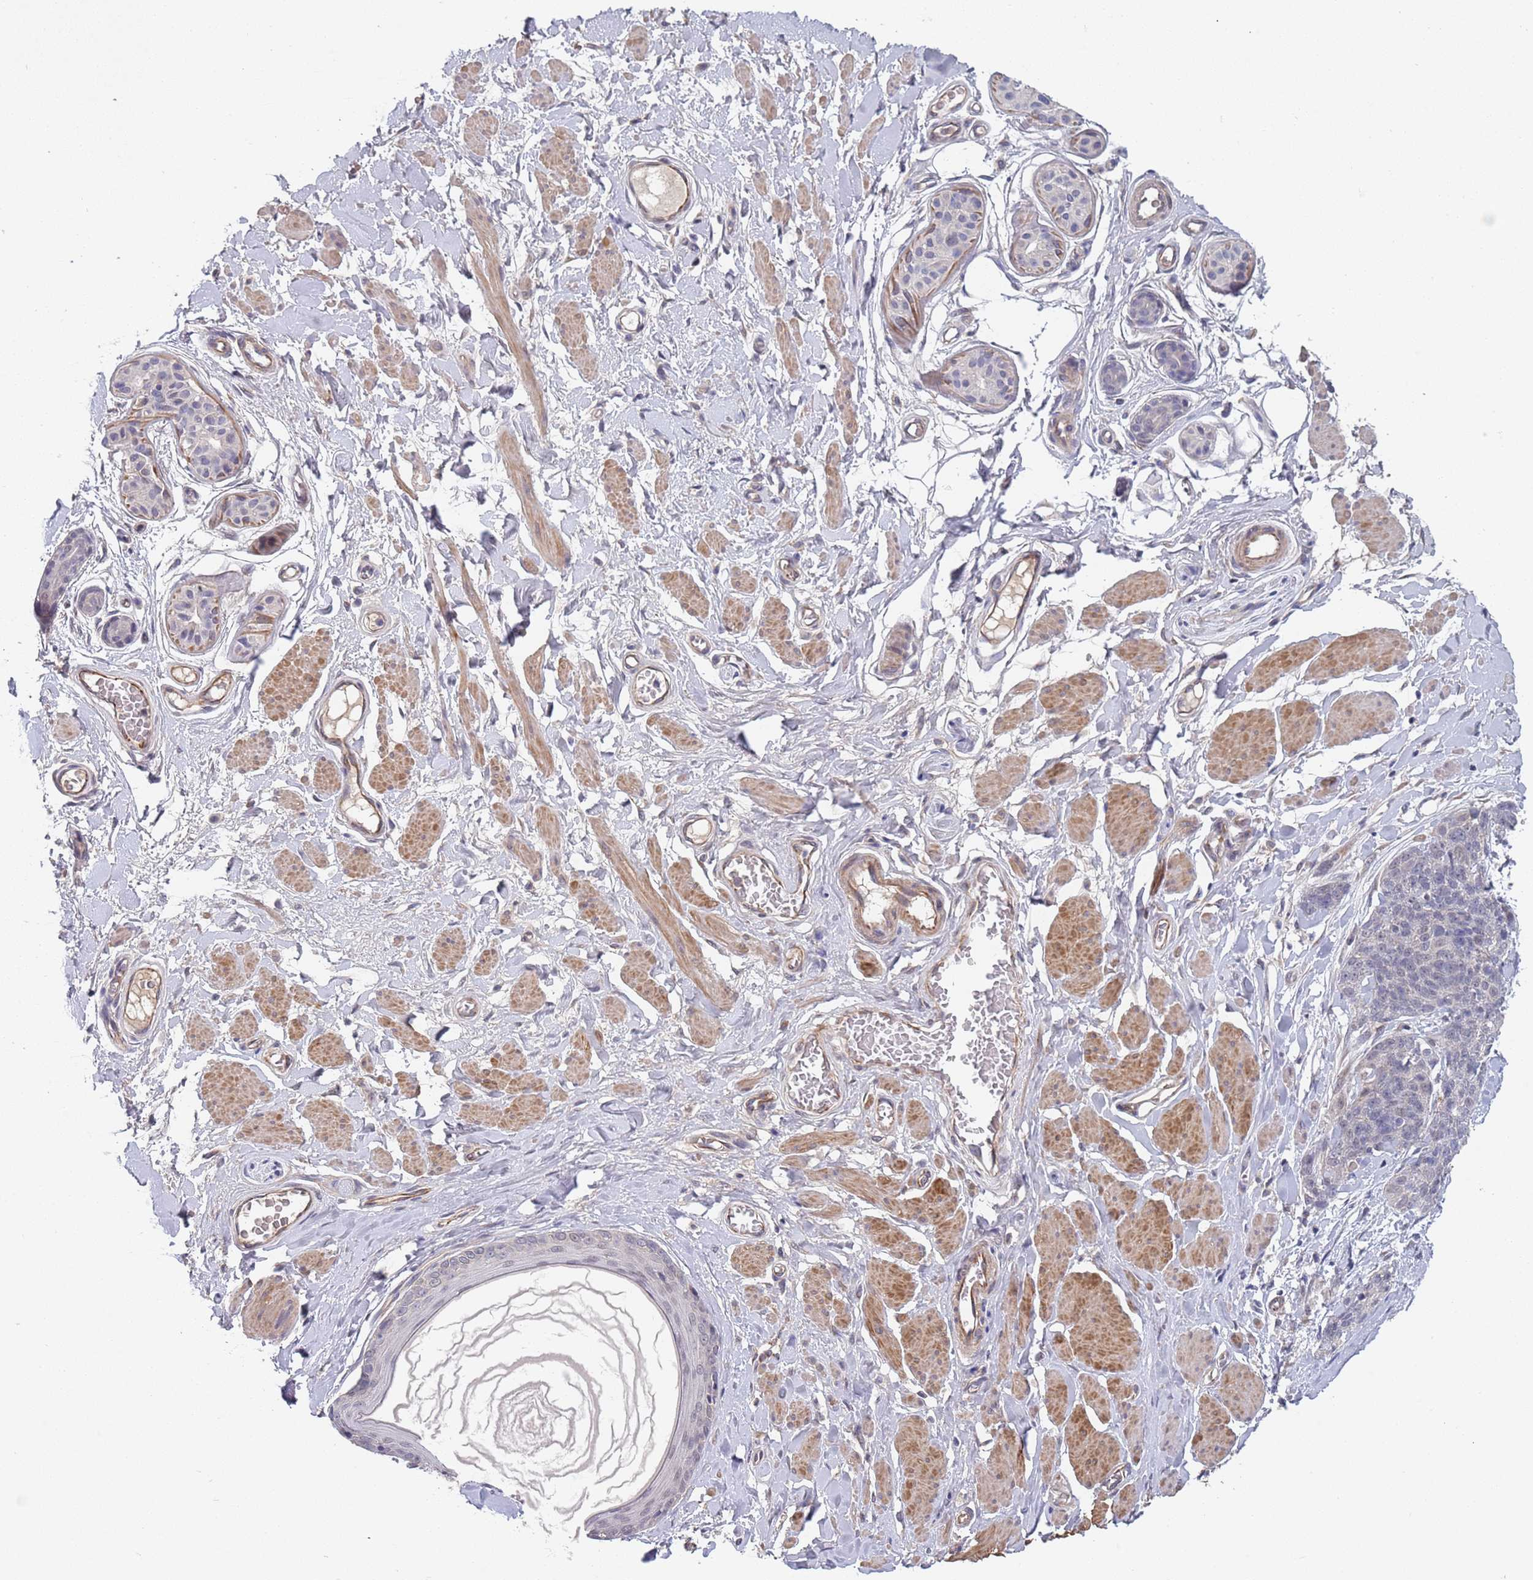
{"staining": {"intensity": "negative", "quantity": "none", "location": "none"}, "tissue": "skin cancer", "cell_type": "Tumor cells", "image_type": "cancer", "snomed": [{"axis": "morphology", "description": "Squamous cell carcinoma, NOS"}, {"axis": "topography", "description": "Skin"}, {"axis": "topography", "description": "Vulva"}], "caption": "Tumor cells show no significant protein positivity in skin cancer (squamous cell carcinoma).", "gene": "B4GALT4", "patient": {"sex": "female", "age": 85}}